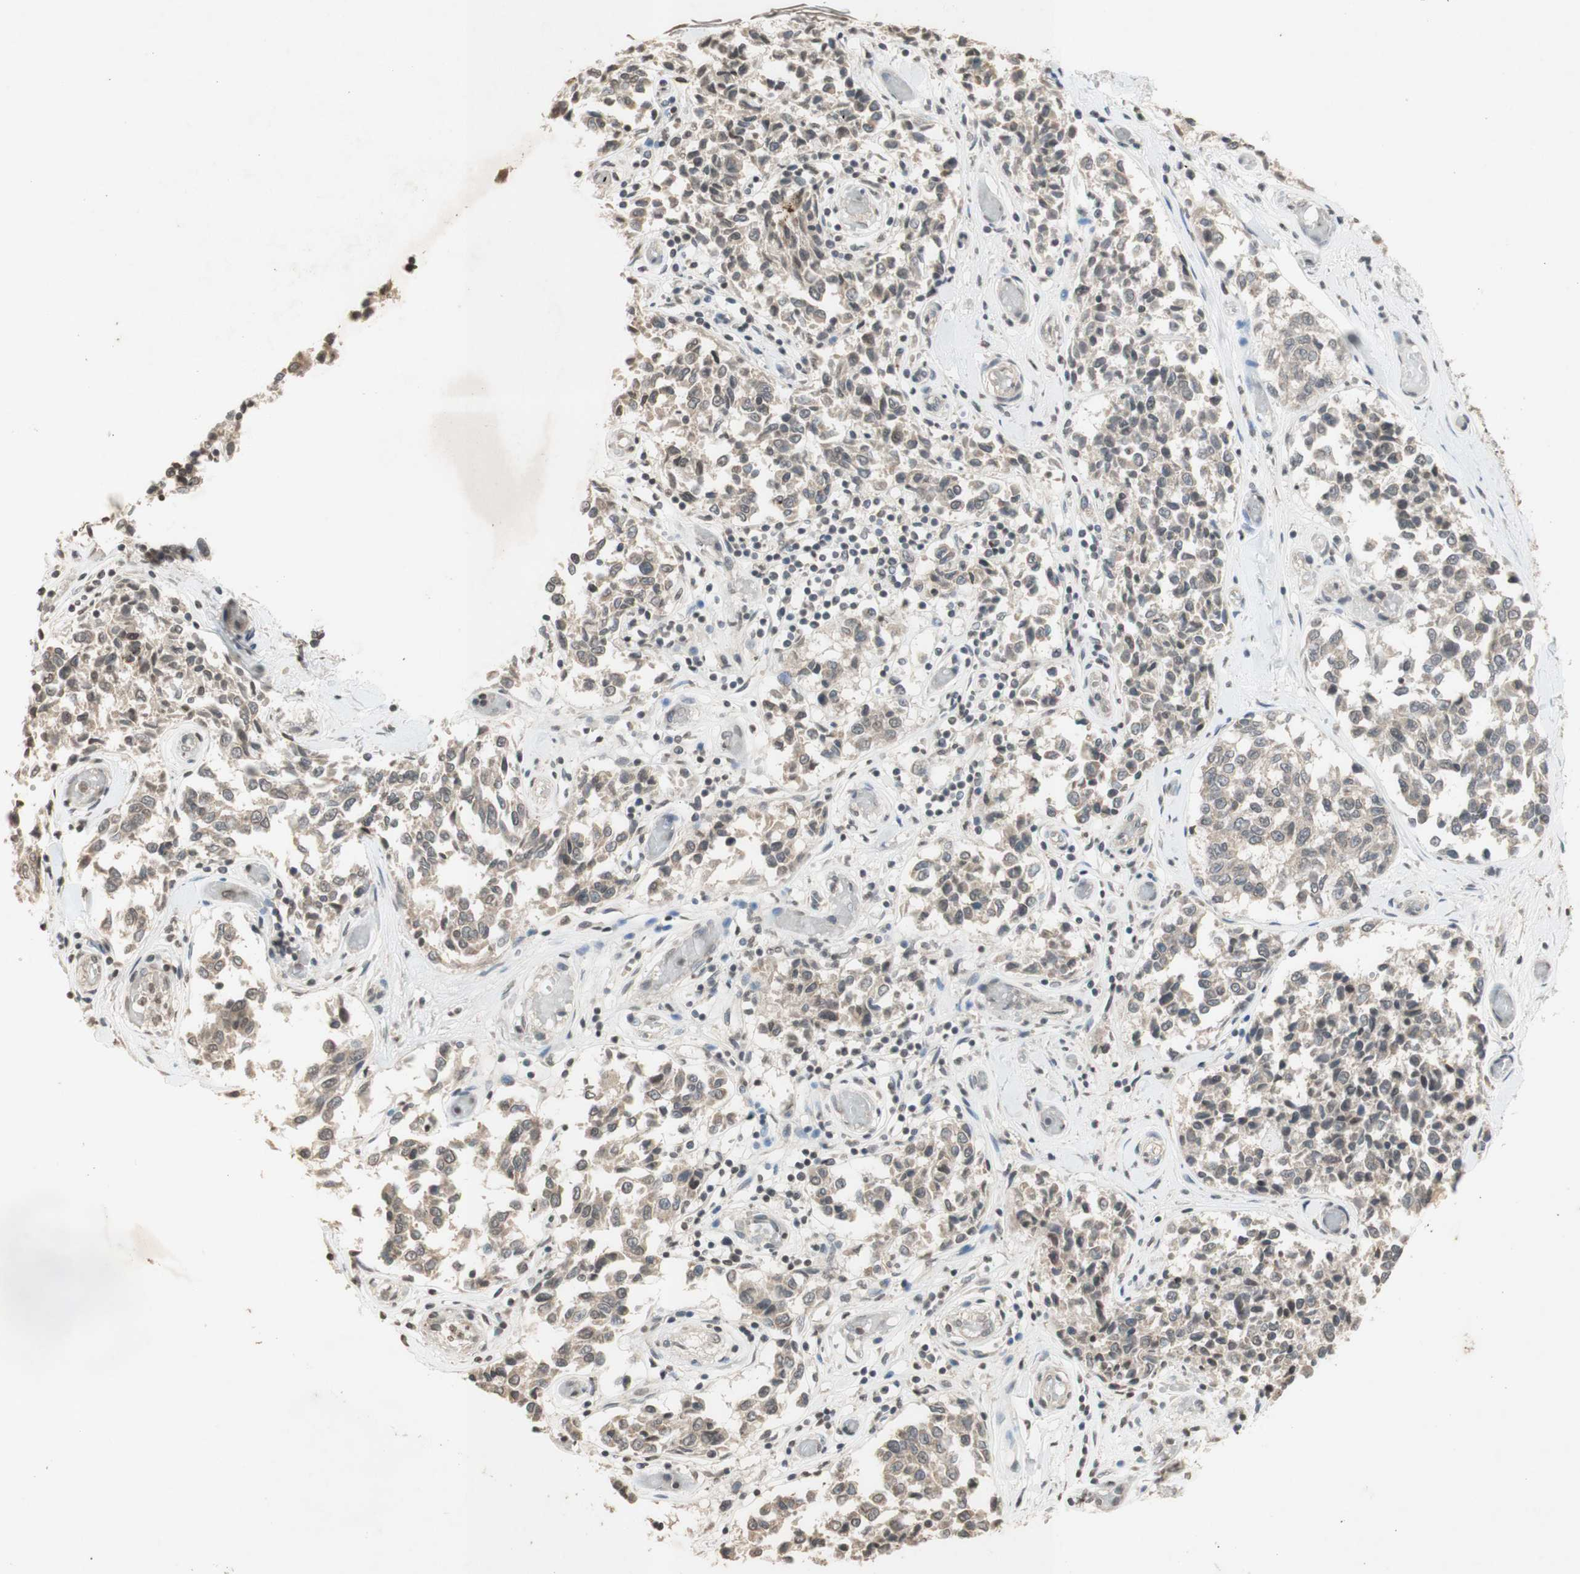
{"staining": {"intensity": "weak", "quantity": "25%-75%", "location": "cytoplasmic/membranous"}, "tissue": "melanoma", "cell_type": "Tumor cells", "image_type": "cancer", "snomed": [{"axis": "morphology", "description": "Malignant melanoma, NOS"}, {"axis": "topography", "description": "Skin"}], "caption": "About 25%-75% of tumor cells in malignant melanoma exhibit weak cytoplasmic/membranous protein expression as visualized by brown immunohistochemical staining.", "gene": "GLI1", "patient": {"sex": "female", "age": 64}}